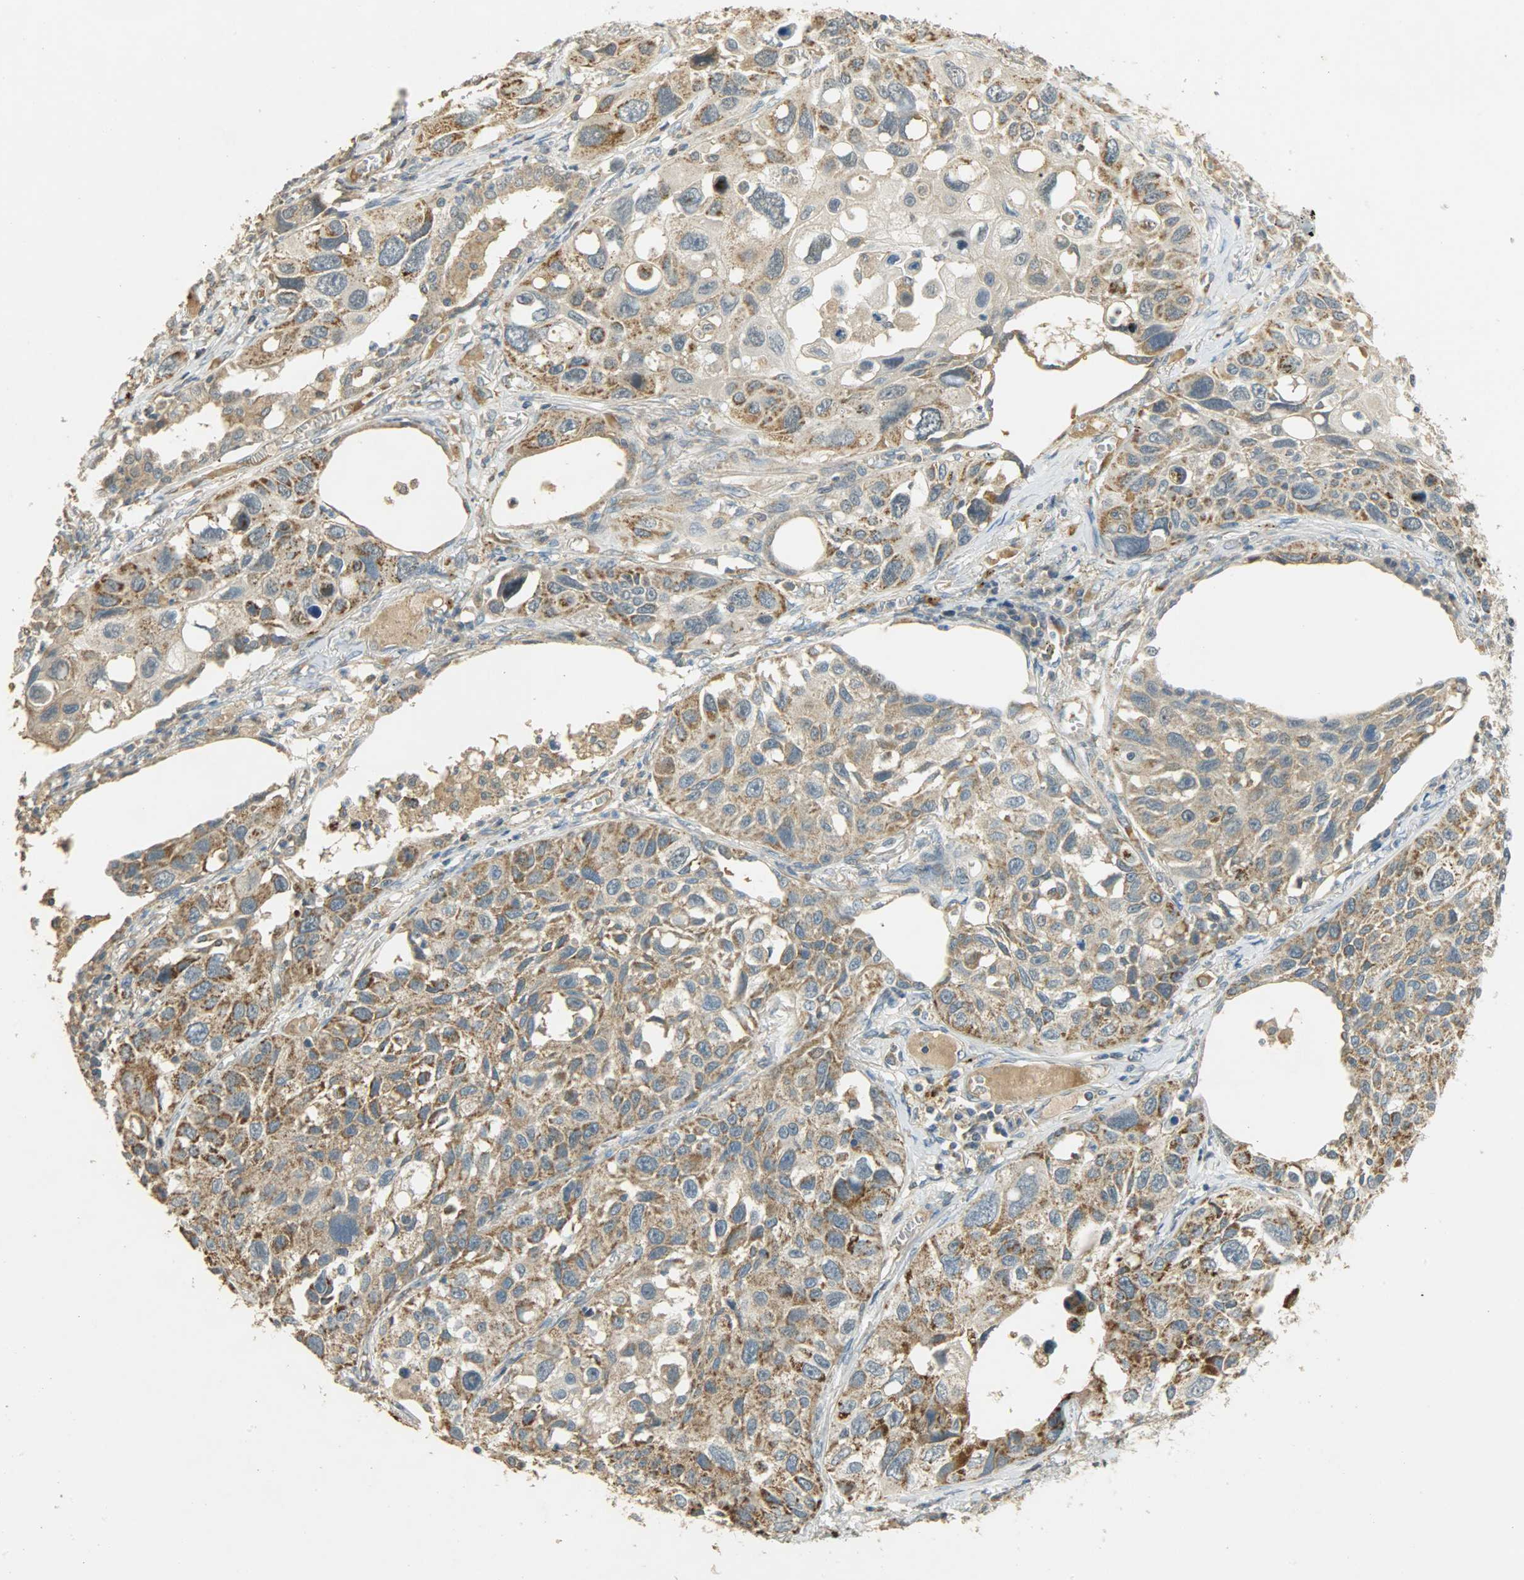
{"staining": {"intensity": "moderate", "quantity": ">75%", "location": "cytoplasmic/membranous"}, "tissue": "lung cancer", "cell_type": "Tumor cells", "image_type": "cancer", "snomed": [{"axis": "morphology", "description": "Squamous cell carcinoma, NOS"}, {"axis": "topography", "description": "Lung"}], "caption": "About >75% of tumor cells in lung cancer (squamous cell carcinoma) exhibit moderate cytoplasmic/membranous protein staining as visualized by brown immunohistochemical staining.", "gene": "HDHD5", "patient": {"sex": "male", "age": 71}}